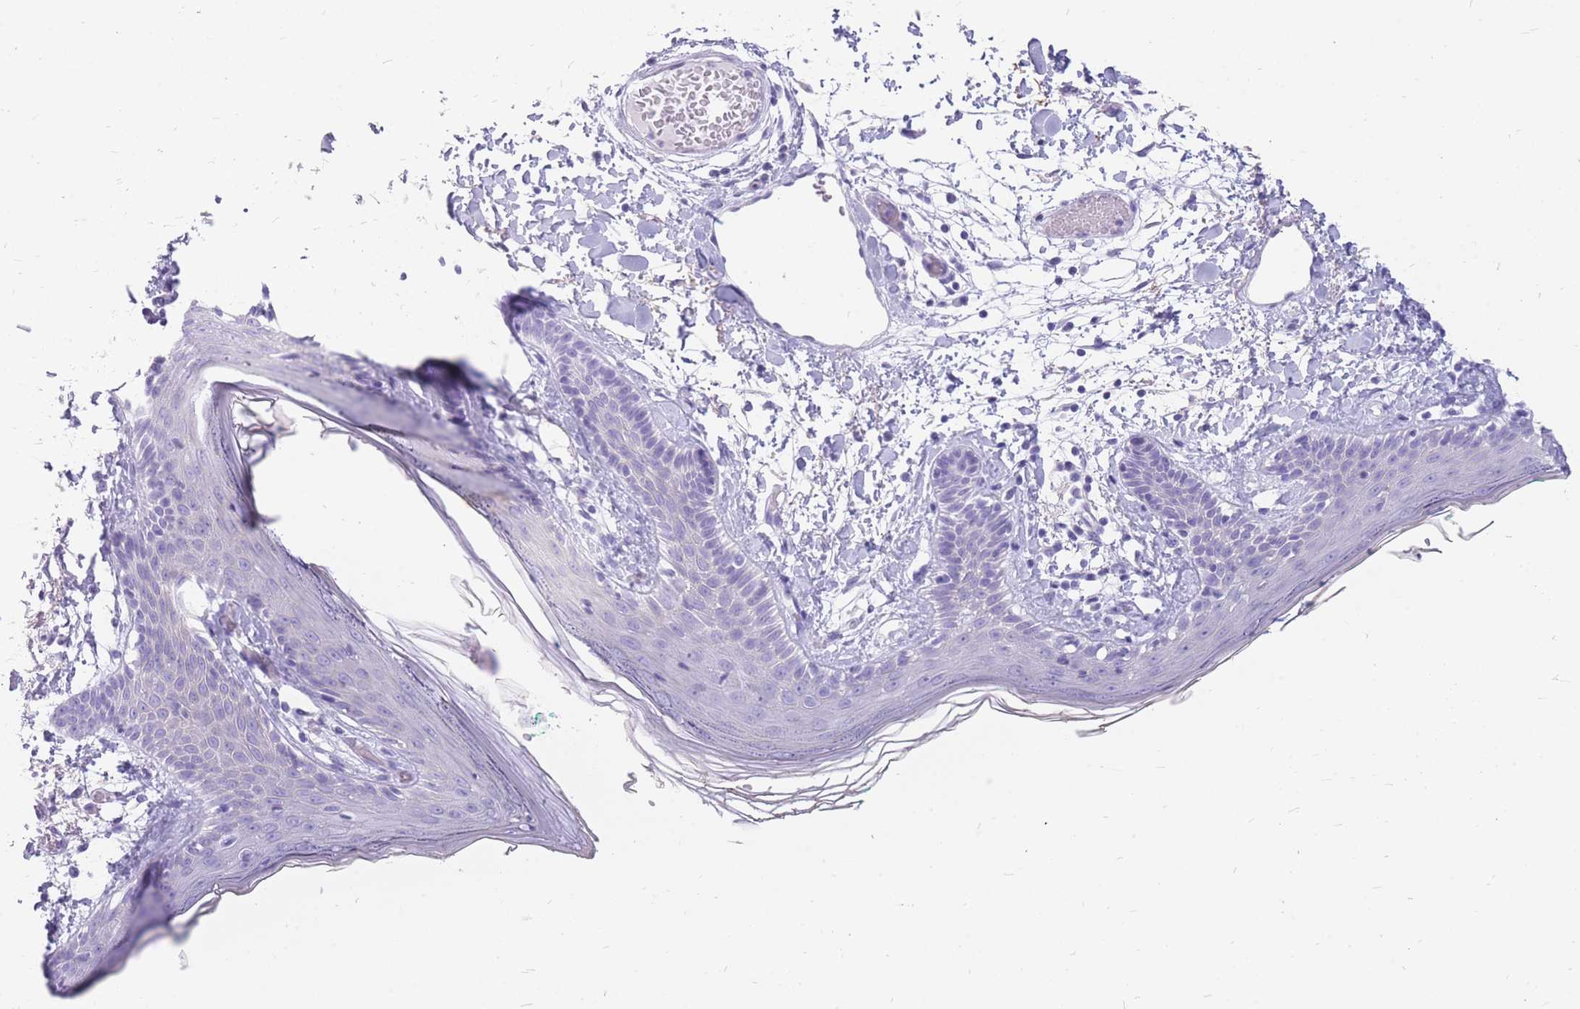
{"staining": {"intensity": "negative", "quantity": "none", "location": "none"}, "tissue": "skin", "cell_type": "Fibroblasts", "image_type": "normal", "snomed": [{"axis": "morphology", "description": "Normal tissue, NOS"}, {"axis": "topography", "description": "Skin"}], "caption": "The IHC histopathology image has no significant expression in fibroblasts of skin. Nuclei are stained in blue.", "gene": "CYP21A2", "patient": {"sex": "male", "age": 79}}